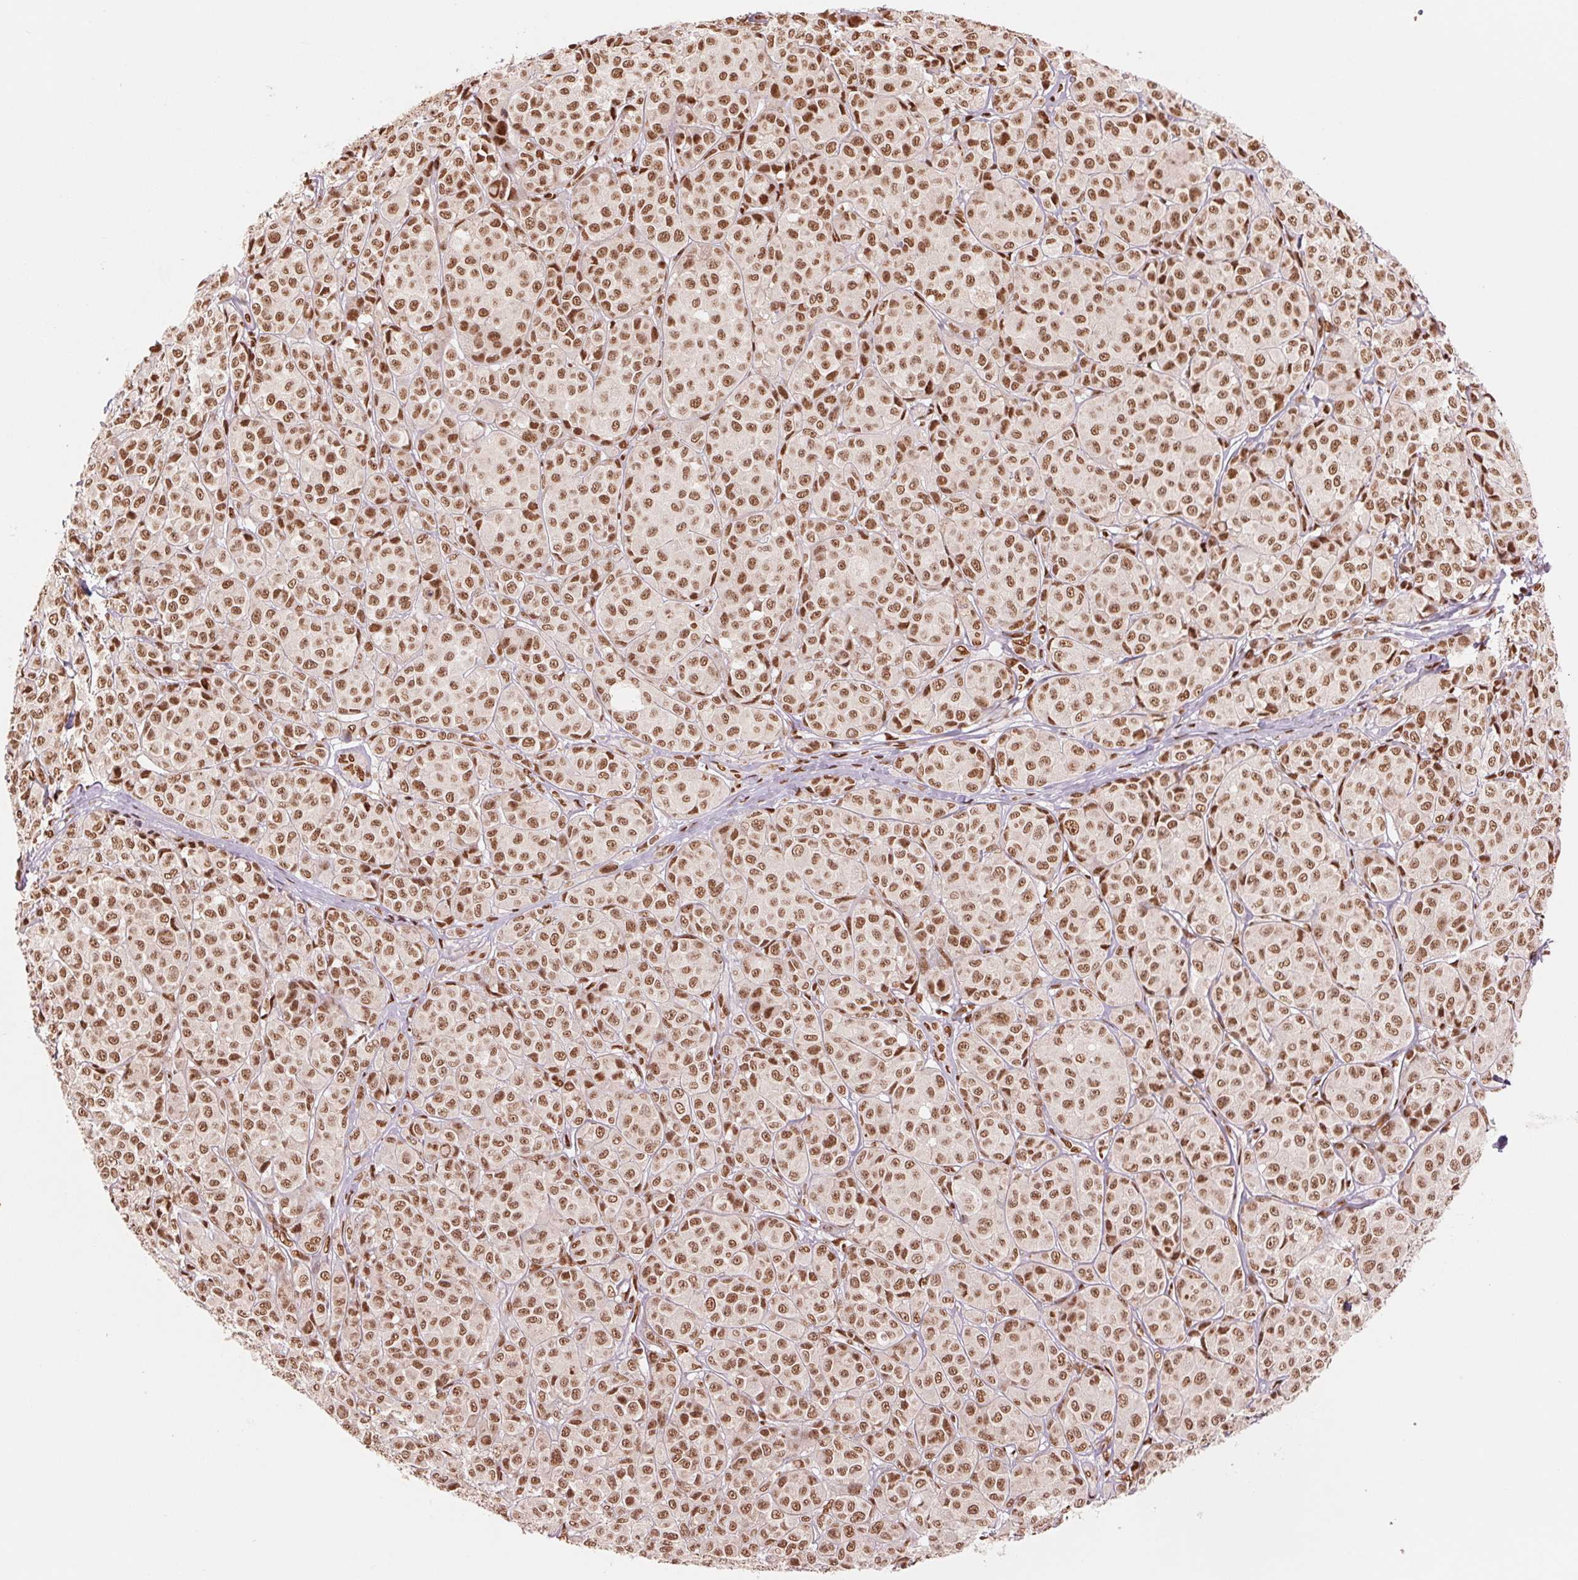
{"staining": {"intensity": "moderate", "quantity": ">75%", "location": "nuclear"}, "tissue": "melanoma", "cell_type": "Tumor cells", "image_type": "cancer", "snomed": [{"axis": "morphology", "description": "Malignant melanoma, NOS"}, {"axis": "topography", "description": "Skin"}], "caption": "Melanoma was stained to show a protein in brown. There is medium levels of moderate nuclear staining in approximately >75% of tumor cells. (Brightfield microscopy of DAB IHC at high magnification).", "gene": "TTLL9", "patient": {"sex": "male", "age": 89}}